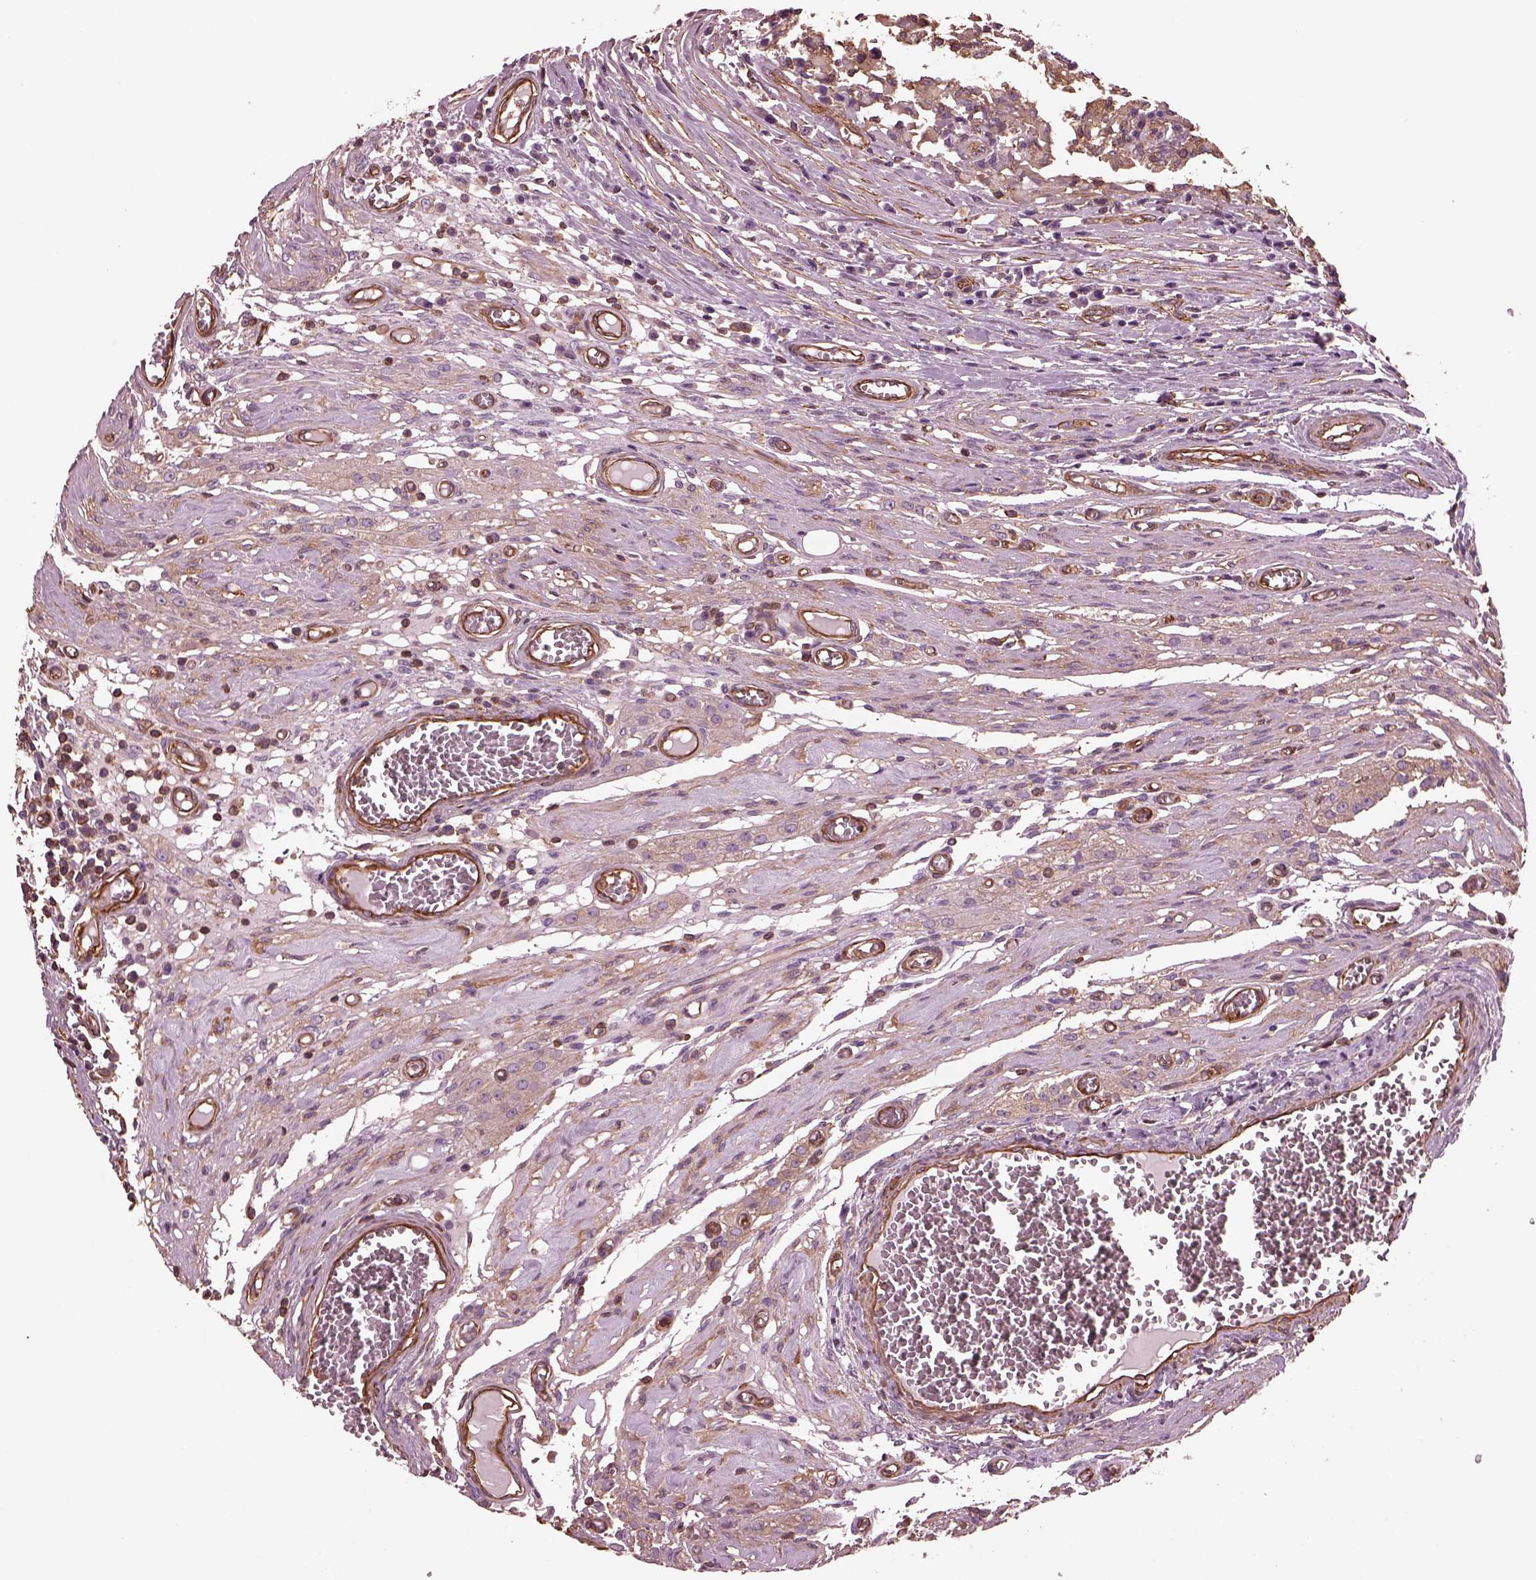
{"staining": {"intensity": "weak", "quantity": "25%-75%", "location": "cytoplasmic/membranous"}, "tissue": "testis cancer", "cell_type": "Tumor cells", "image_type": "cancer", "snomed": [{"axis": "morphology", "description": "Carcinoma, Embryonal, NOS"}, {"axis": "topography", "description": "Testis"}], "caption": "High-magnification brightfield microscopy of embryonal carcinoma (testis) stained with DAB (brown) and counterstained with hematoxylin (blue). tumor cells exhibit weak cytoplasmic/membranous expression is seen in about25%-75% of cells.", "gene": "MYL6", "patient": {"sex": "male", "age": 36}}